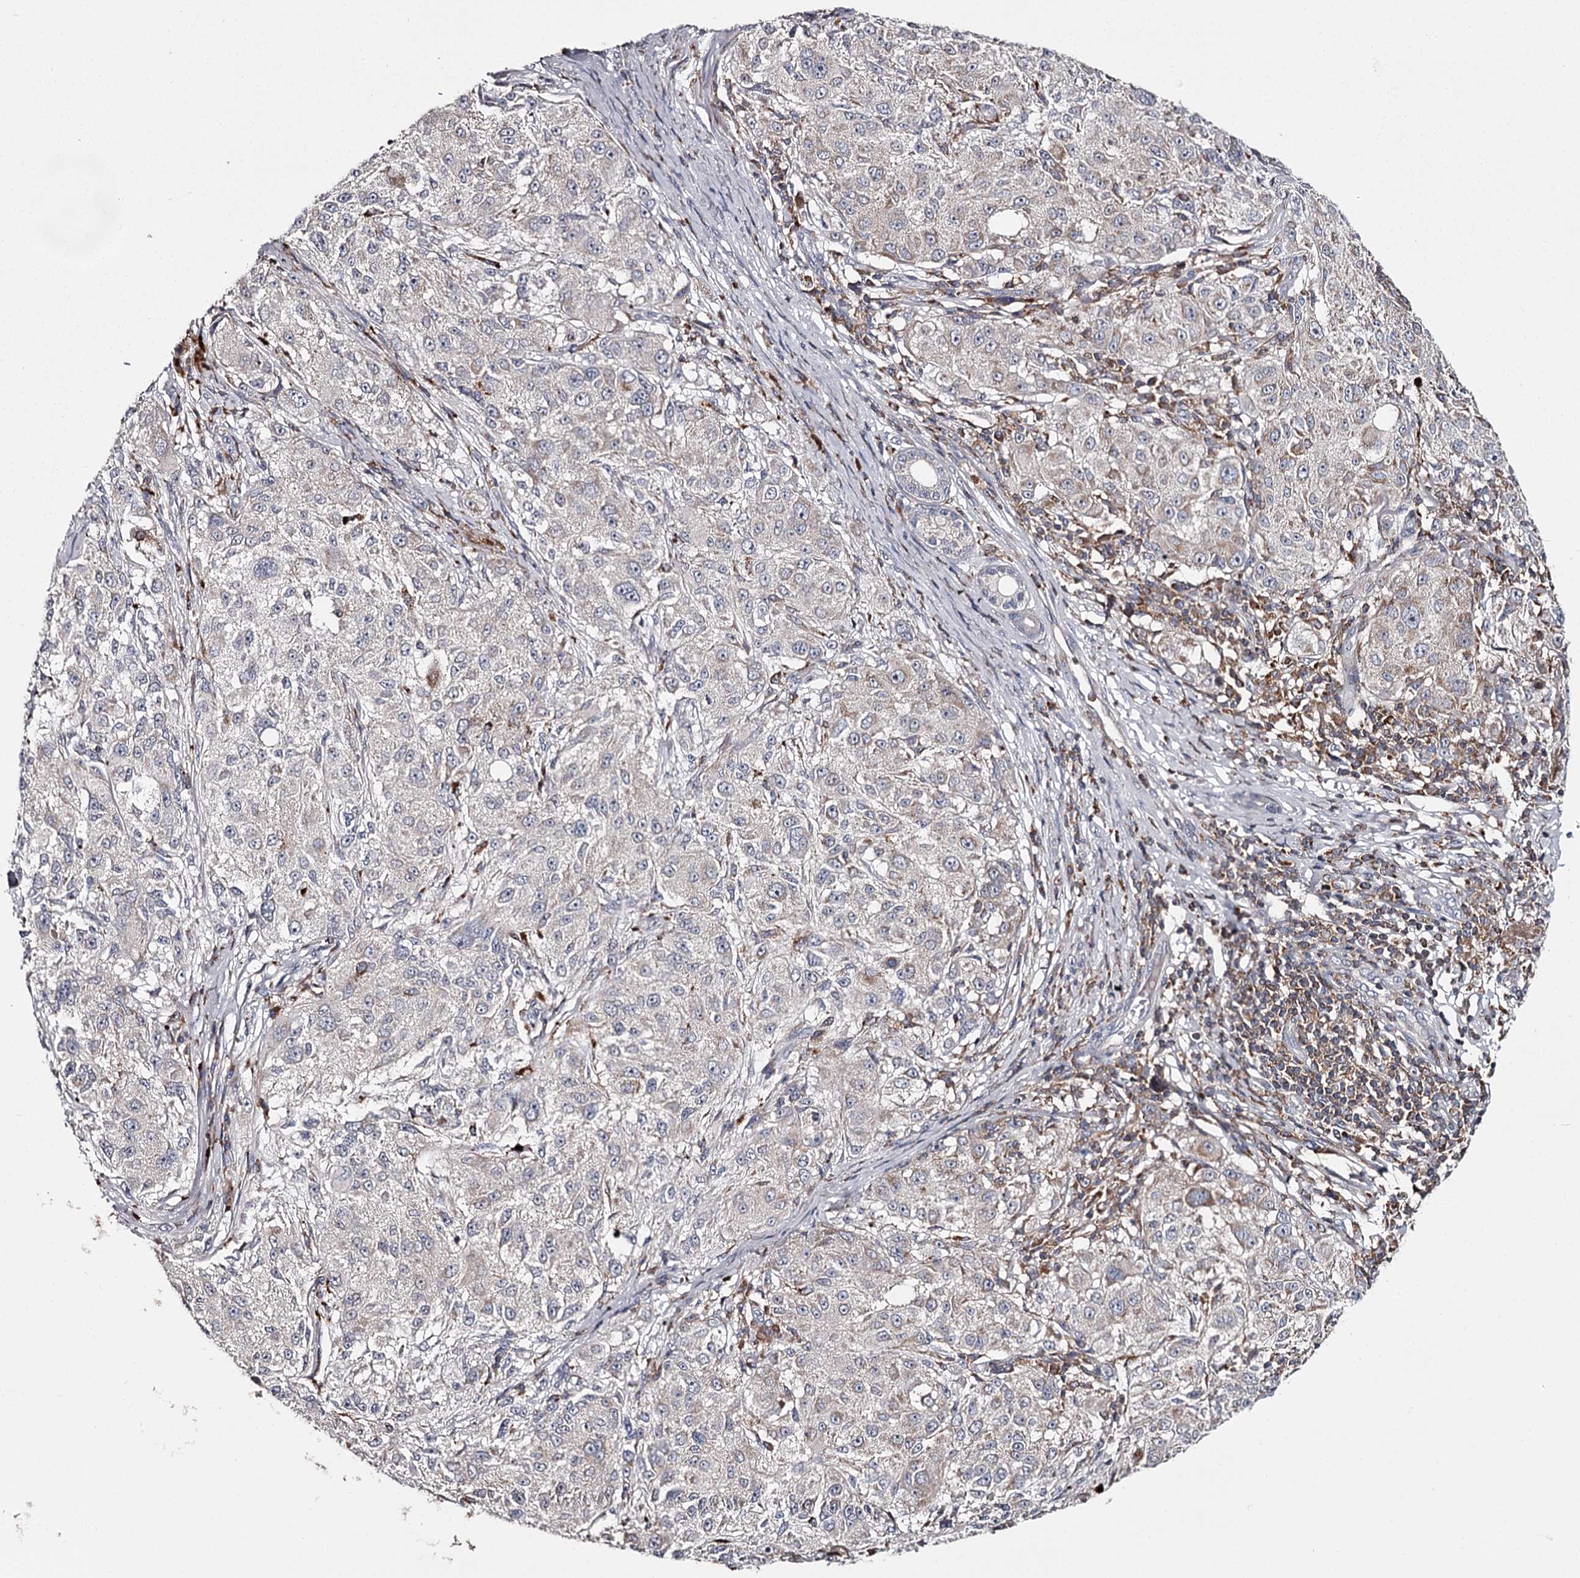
{"staining": {"intensity": "negative", "quantity": "none", "location": "none"}, "tissue": "melanoma", "cell_type": "Tumor cells", "image_type": "cancer", "snomed": [{"axis": "morphology", "description": "Necrosis, NOS"}, {"axis": "morphology", "description": "Malignant melanoma, NOS"}, {"axis": "topography", "description": "Skin"}], "caption": "The micrograph displays no staining of tumor cells in malignant melanoma.", "gene": "RASSF6", "patient": {"sex": "female", "age": 87}}